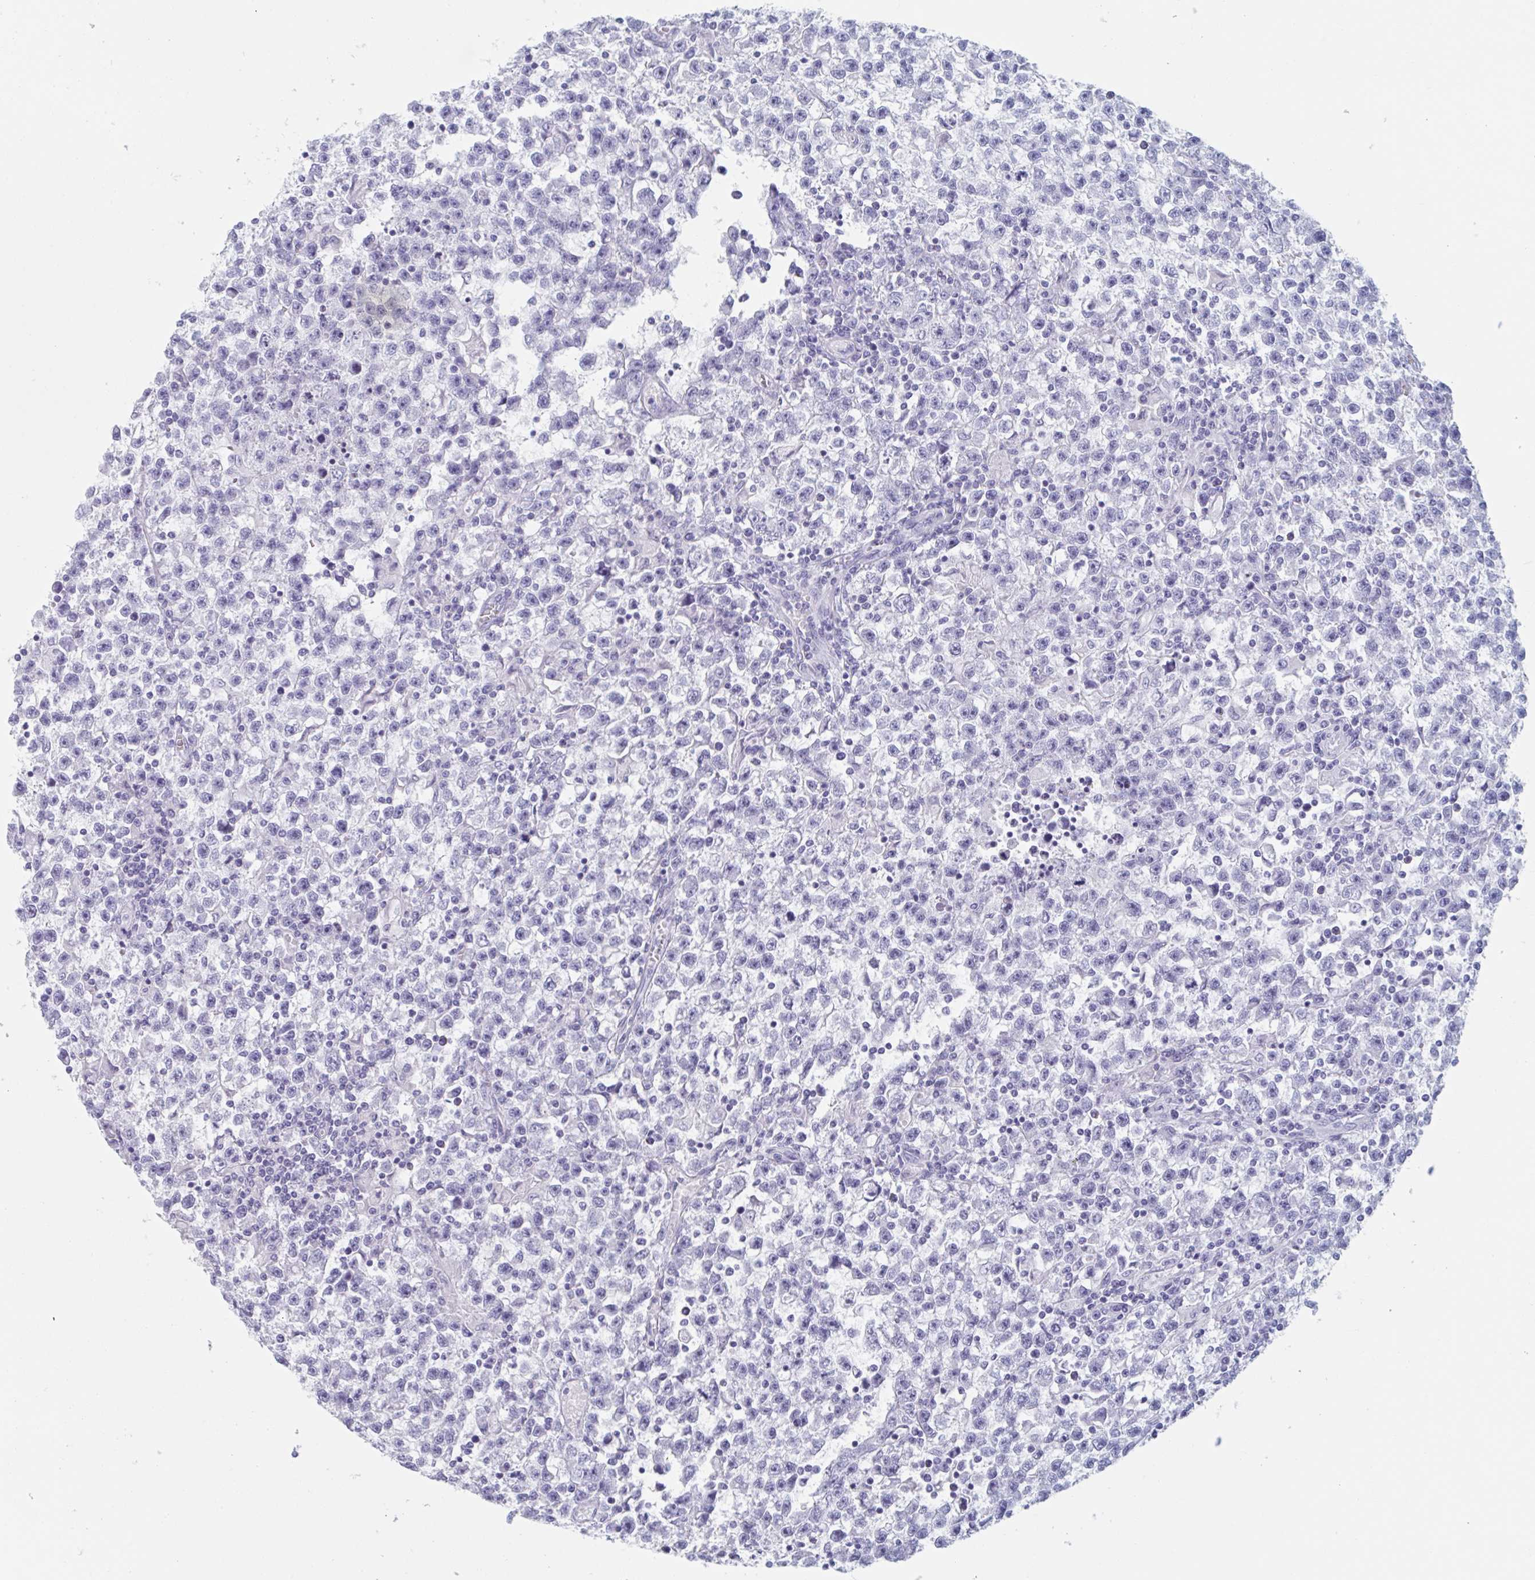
{"staining": {"intensity": "negative", "quantity": "none", "location": "none"}, "tissue": "testis cancer", "cell_type": "Tumor cells", "image_type": "cancer", "snomed": [{"axis": "morphology", "description": "Seminoma, NOS"}, {"axis": "topography", "description": "Testis"}], "caption": "Immunohistochemistry micrograph of human testis cancer (seminoma) stained for a protein (brown), which shows no positivity in tumor cells.", "gene": "HSD11B2", "patient": {"sex": "male", "age": 31}}